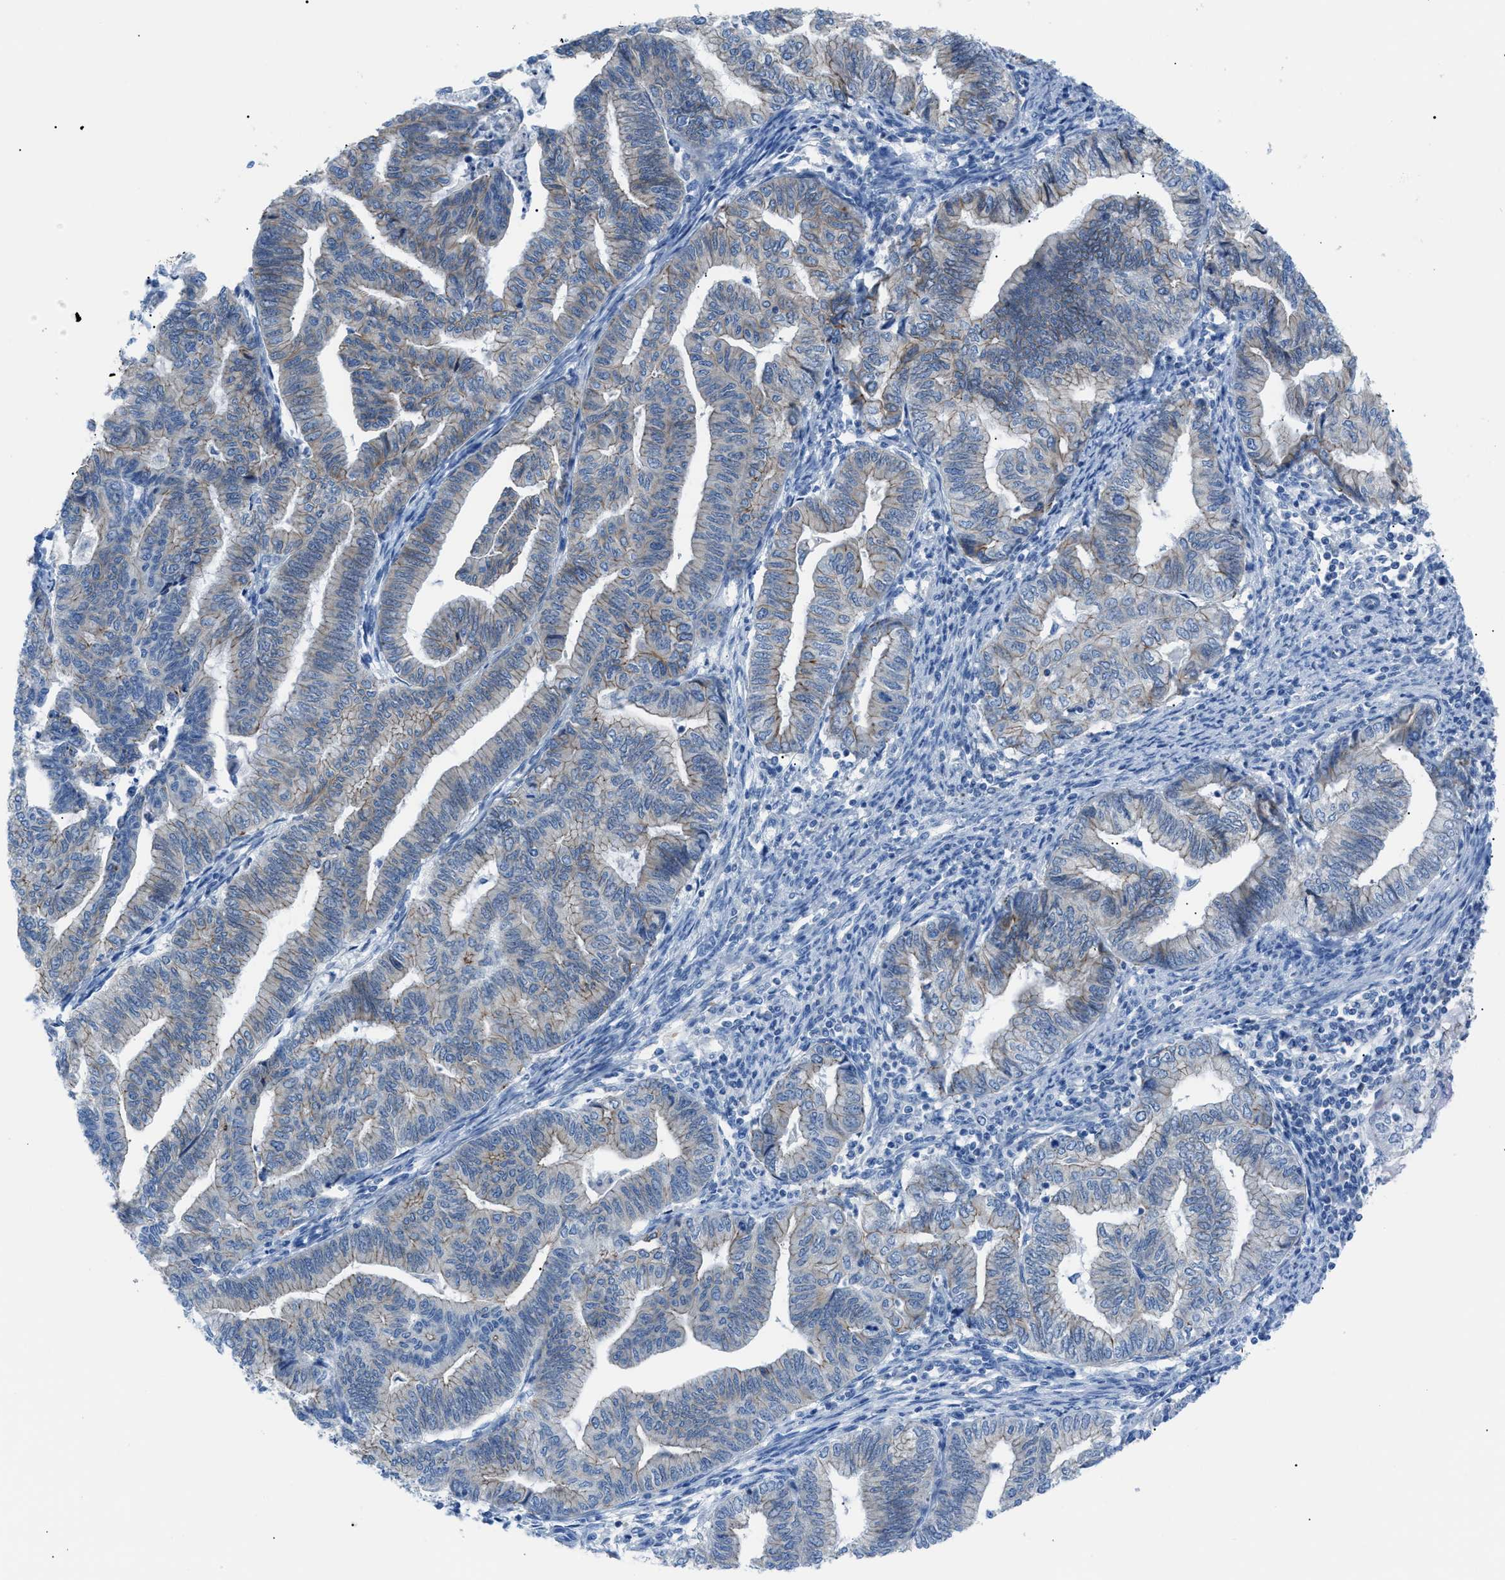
{"staining": {"intensity": "weak", "quantity": "<25%", "location": "cytoplasmic/membranous"}, "tissue": "endometrial cancer", "cell_type": "Tumor cells", "image_type": "cancer", "snomed": [{"axis": "morphology", "description": "Adenocarcinoma, NOS"}, {"axis": "topography", "description": "Endometrium"}], "caption": "A micrograph of human endometrial cancer is negative for staining in tumor cells.", "gene": "ZDHHC24", "patient": {"sex": "female", "age": 79}}